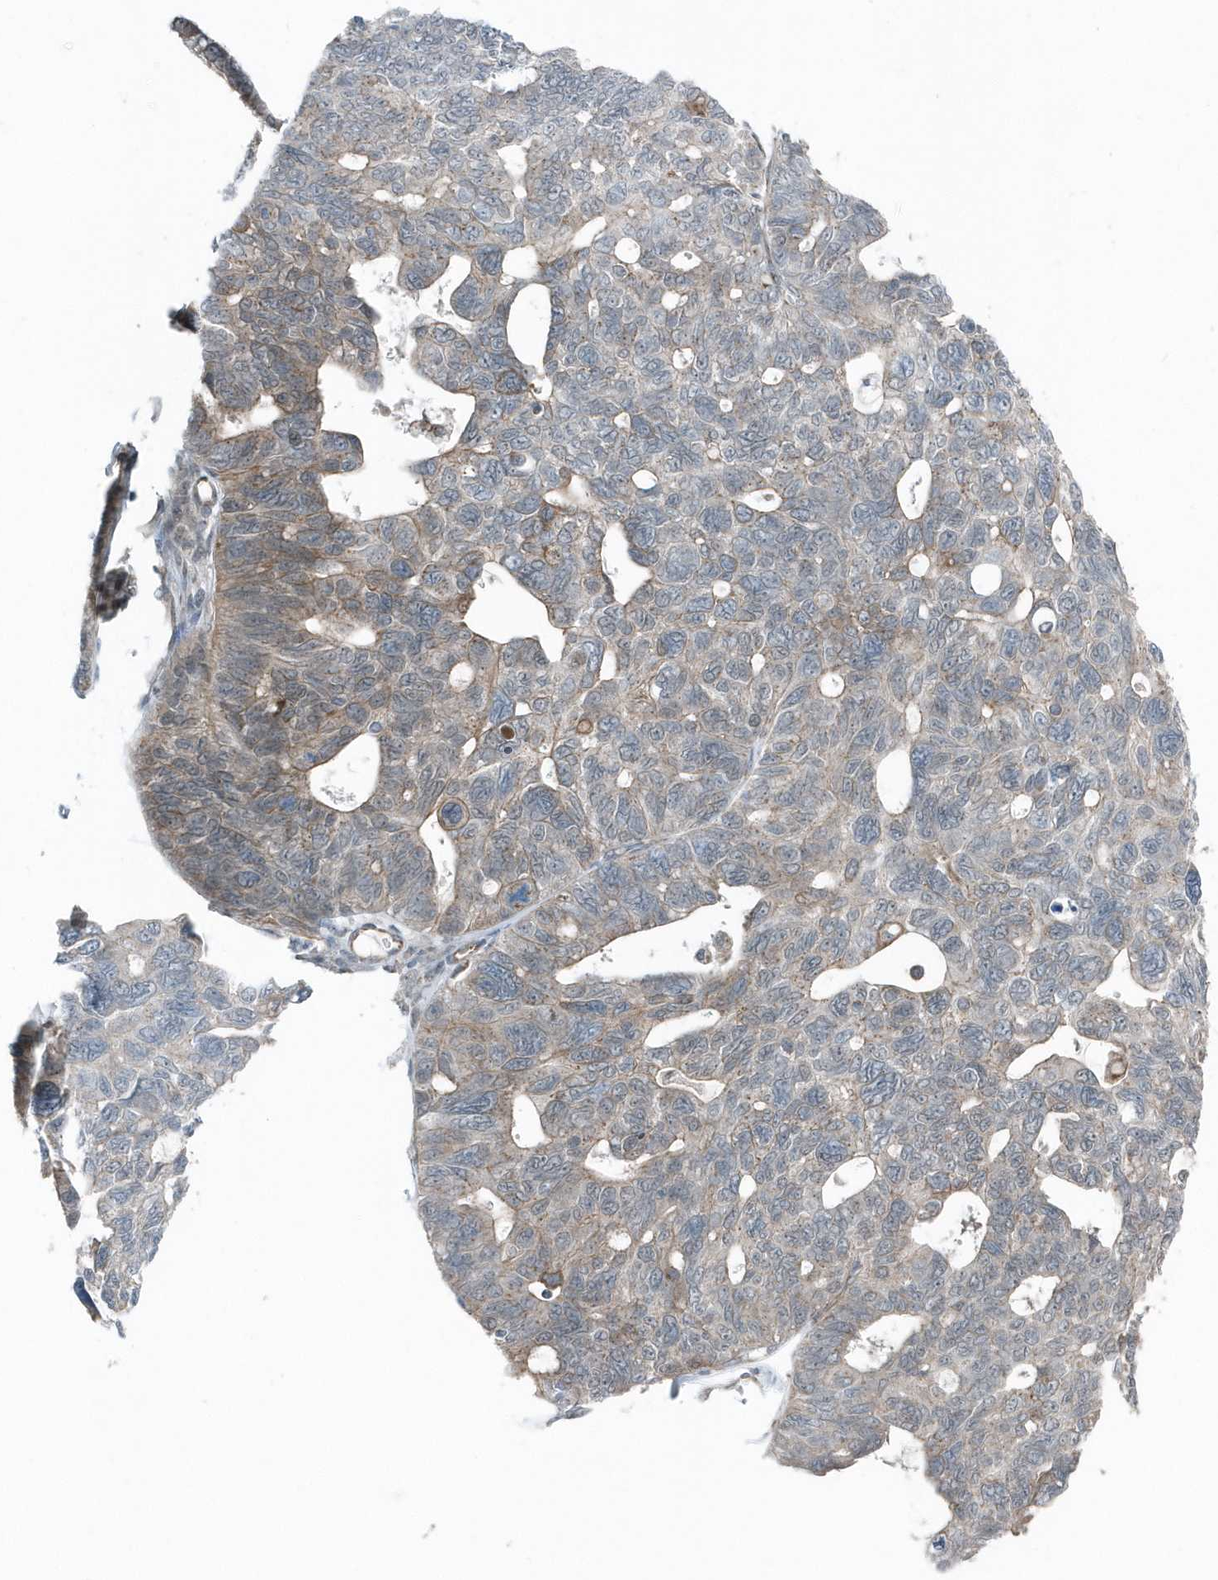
{"staining": {"intensity": "moderate", "quantity": "<25%", "location": "cytoplasmic/membranous"}, "tissue": "ovarian cancer", "cell_type": "Tumor cells", "image_type": "cancer", "snomed": [{"axis": "morphology", "description": "Cystadenocarcinoma, serous, NOS"}, {"axis": "topography", "description": "Ovary"}], "caption": "Immunohistochemistry photomicrograph of neoplastic tissue: ovarian cancer (serous cystadenocarcinoma) stained using immunohistochemistry exhibits low levels of moderate protein expression localized specifically in the cytoplasmic/membranous of tumor cells, appearing as a cytoplasmic/membranous brown color.", "gene": "GCC2", "patient": {"sex": "female", "age": 79}}